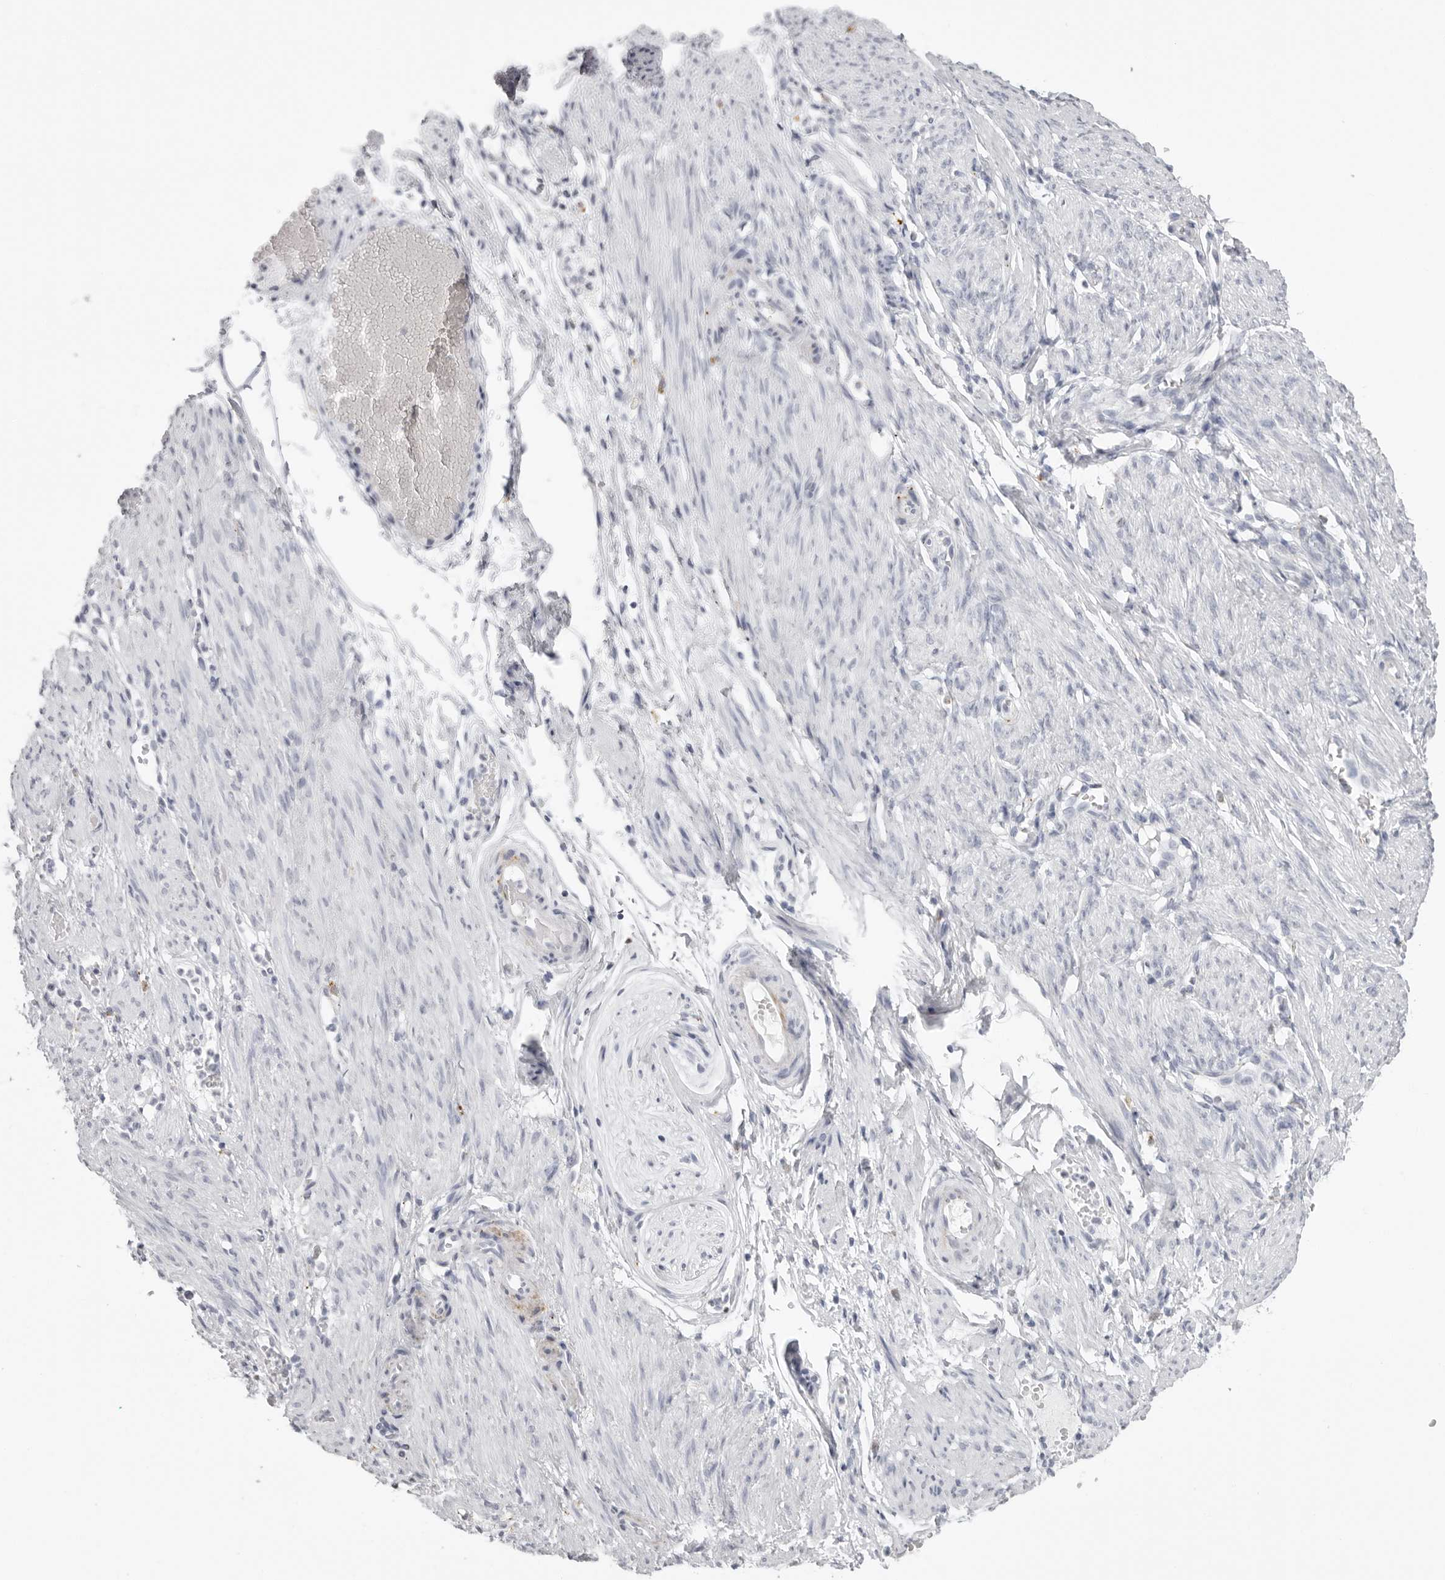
{"staining": {"intensity": "negative", "quantity": "none", "location": "none"}, "tissue": "adipose tissue", "cell_type": "Adipocytes", "image_type": "normal", "snomed": [{"axis": "morphology", "description": "Normal tissue, NOS"}, {"axis": "topography", "description": "Smooth muscle"}, {"axis": "topography", "description": "Peripheral nerve tissue"}], "caption": "Micrograph shows no protein expression in adipocytes of benign adipose tissue. The staining is performed using DAB brown chromogen with nuclei counter-stained in using hematoxylin.", "gene": "IL25", "patient": {"sex": "female", "age": 39}}